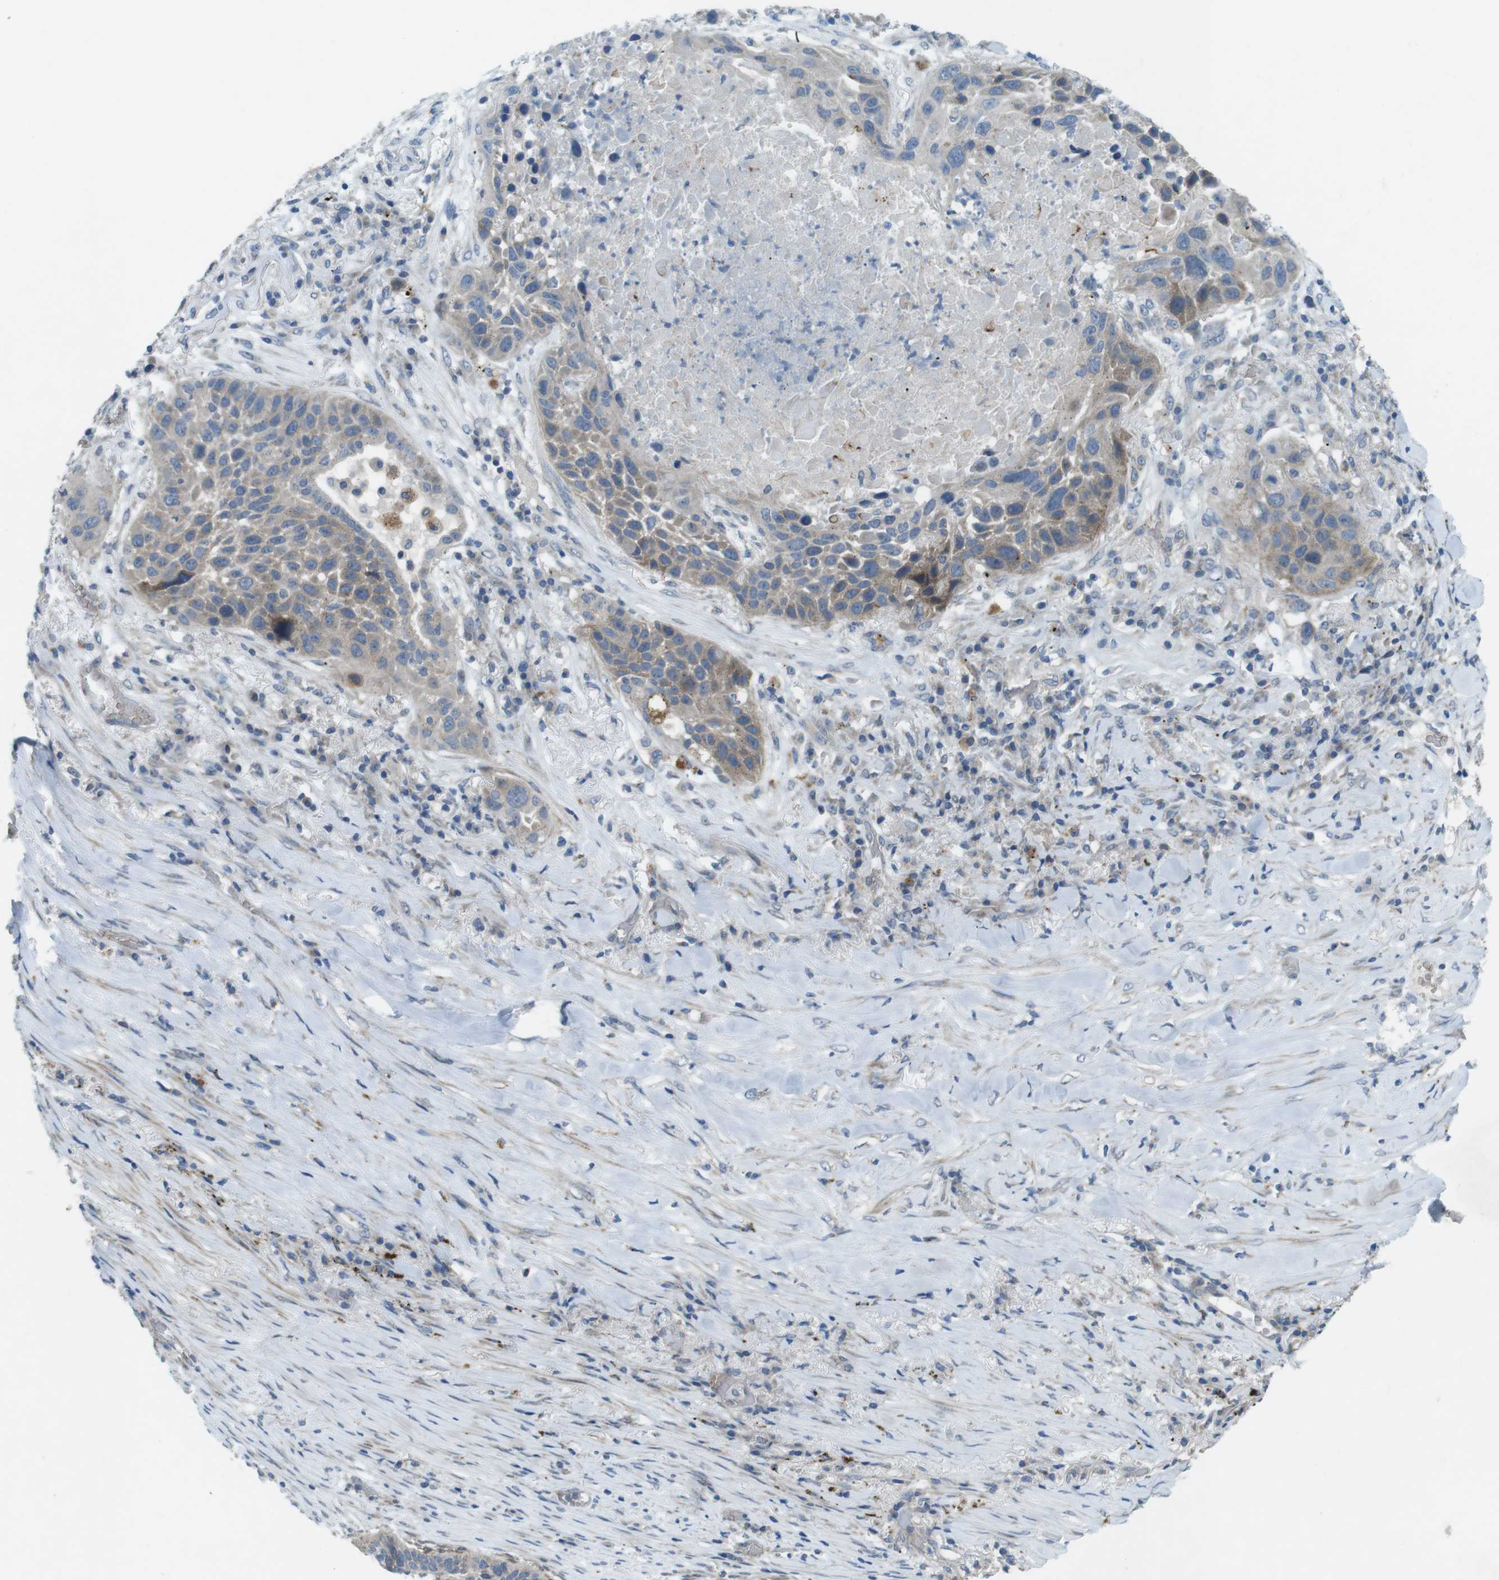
{"staining": {"intensity": "negative", "quantity": "none", "location": "none"}, "tissue": "lung cancer", "cell_type": "Tumor cells", "image_type": "cancer", "snomed": [{"axis": "morphology", "description": "Squamous cell carcinoma, NOS"}, {"axis": "topography", "description": "Lung"}], "caption": "Immunohistochemical staining of lung squamous cell carcinoma shows no significant positivity in tumor cells. (Brightfield microscopy of DAB (3,3'-diaminobenzidine) immunohistochemistry (IHC) at high magnification).", "gene": "TYW1", "patient": {"sex": "male", "age": 57}}